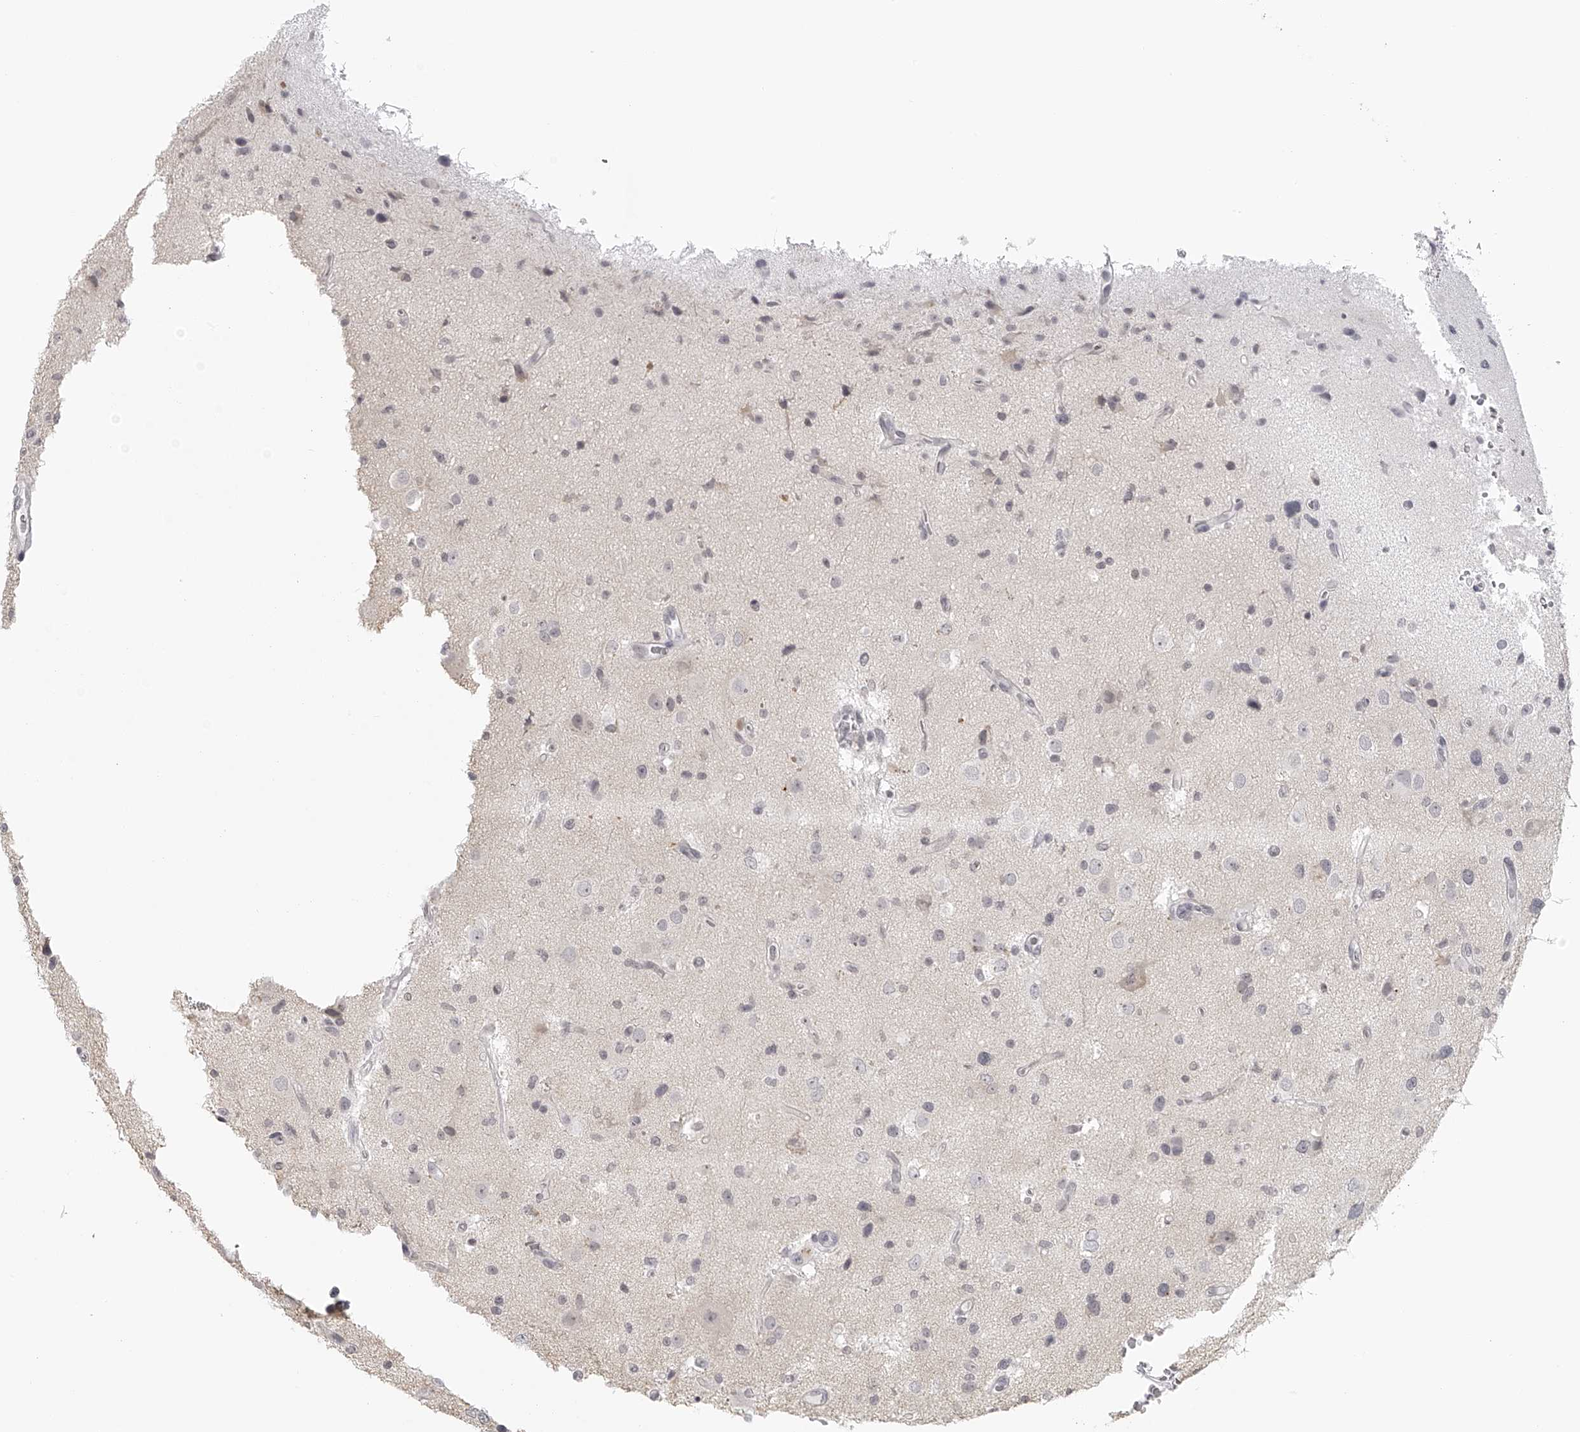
{"staining": {"intensity": "negative", "quantity": "none", "location": "none"}, "tissue": "glioma", "cell_type": "Tumor cells", "image_type": "cancer", "snomed": [{"axis": "morphology", "description": "Glioma, malignant, High grade"}, {"axis": "topography", "description": "Brain"}], "caption": "Immunohistochemical staining of human malignant glioma (high-grade) shows no significant expression in tumor cells.", "gene": "SEC11C", "patient": {"sex": "male", "age": 33}}